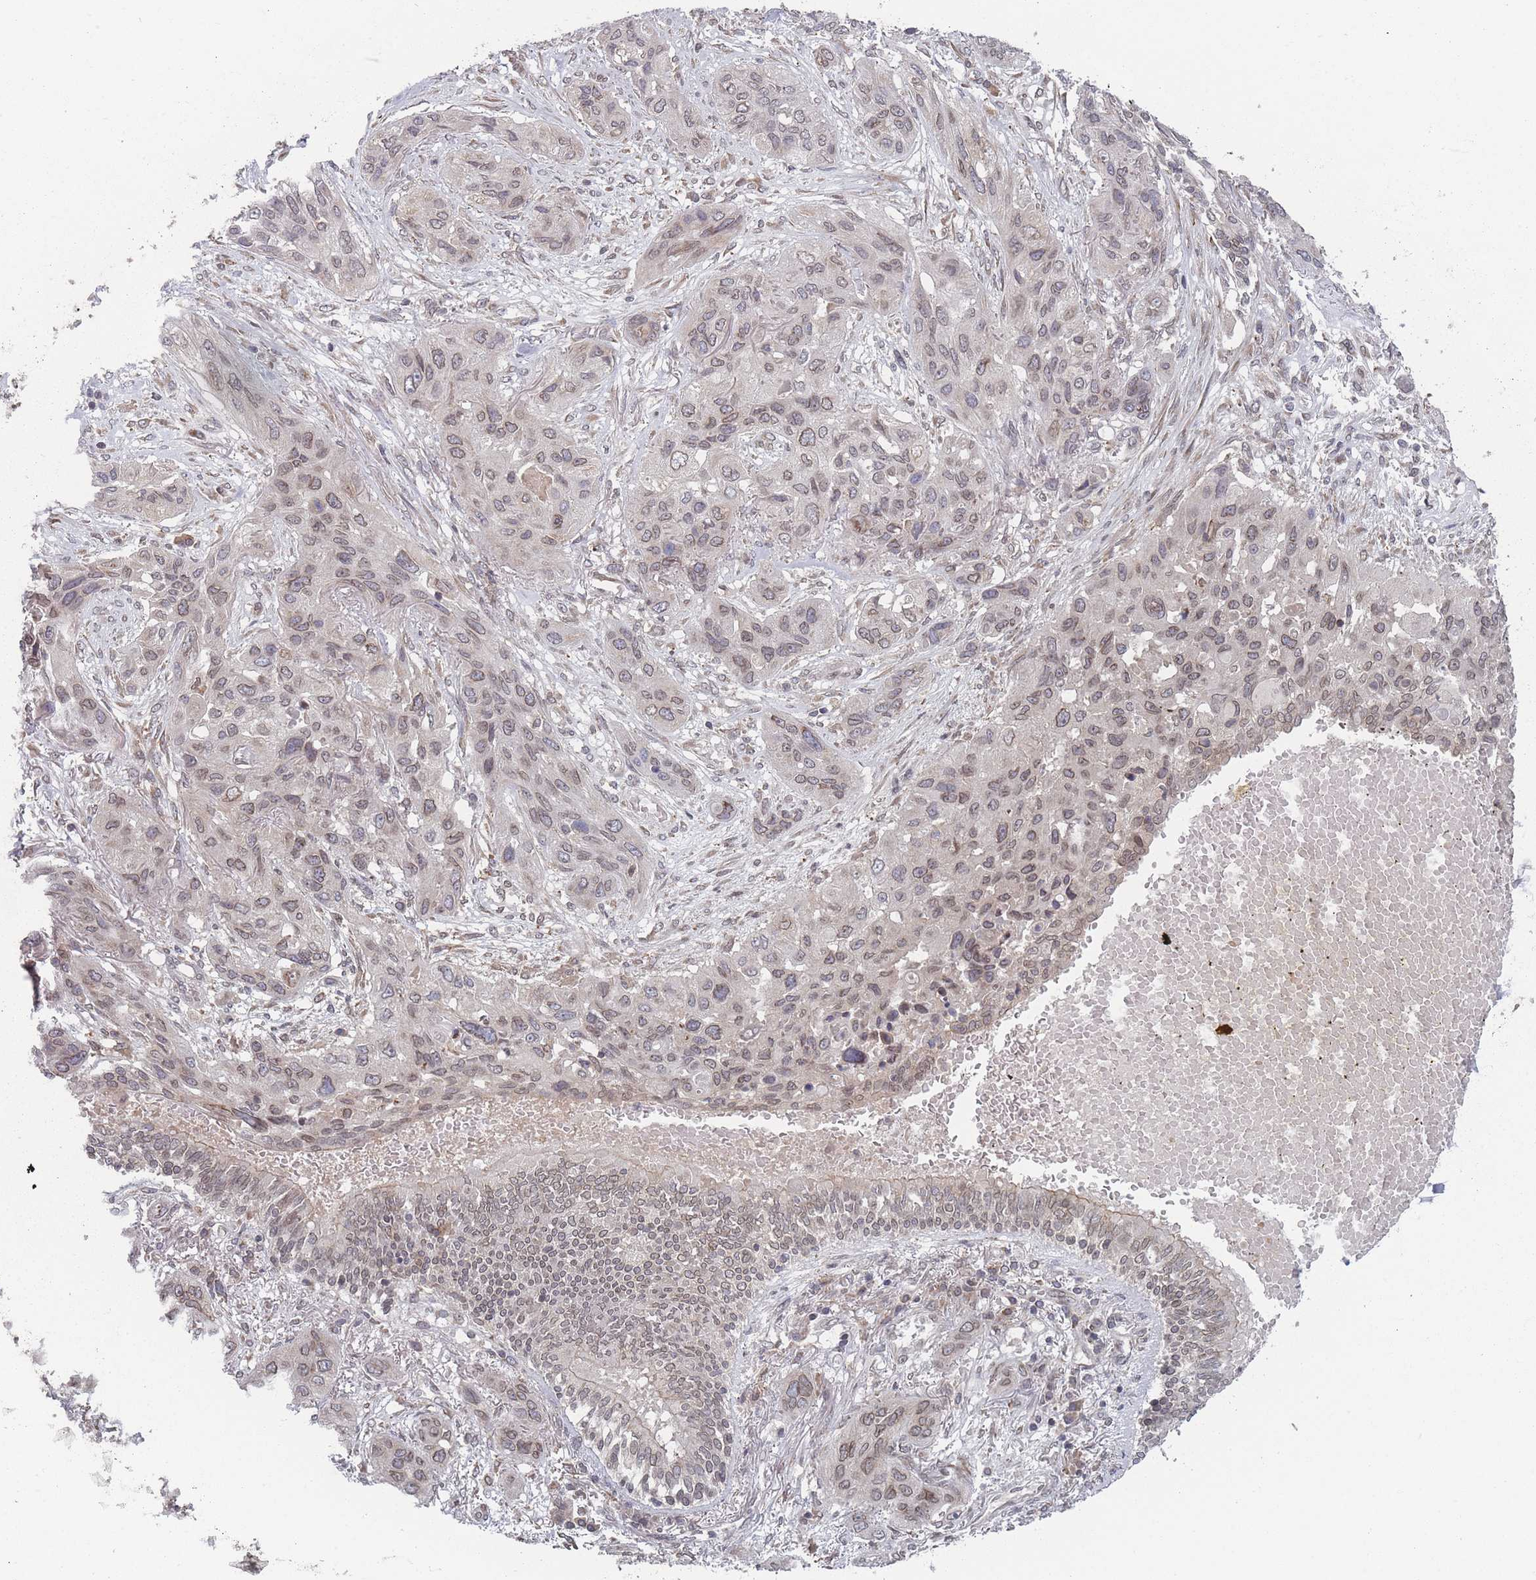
{"staining": {"intensity": "moderate", "quantity": "25%-75%", "location": "cytoplasmic/membranous,nuclear"}, "tissue": "lung cancer", "cell_type": "Tumor cells", "image_type": "cancer", "snomed": [{"axis": "morphology", "description": "Squamous cell carcinoma, NOS"}, {"axis": "topography", "description": "Lung"}], "caption": "Immunohistochemistry micrograph of neoplastic tissue: human squamous cell carcinoma (lung) stained using immunohistochemistry (IHC) shows medium levels of moderate protein expression localized specifically in the cytoplasmic/membranous and nuclear of tumor cells, appearing as a cytoplasmic/membranous and nuclear brown color.", "gene": "TBC1D25", "patient": {"sex": "female", "age": 70}}